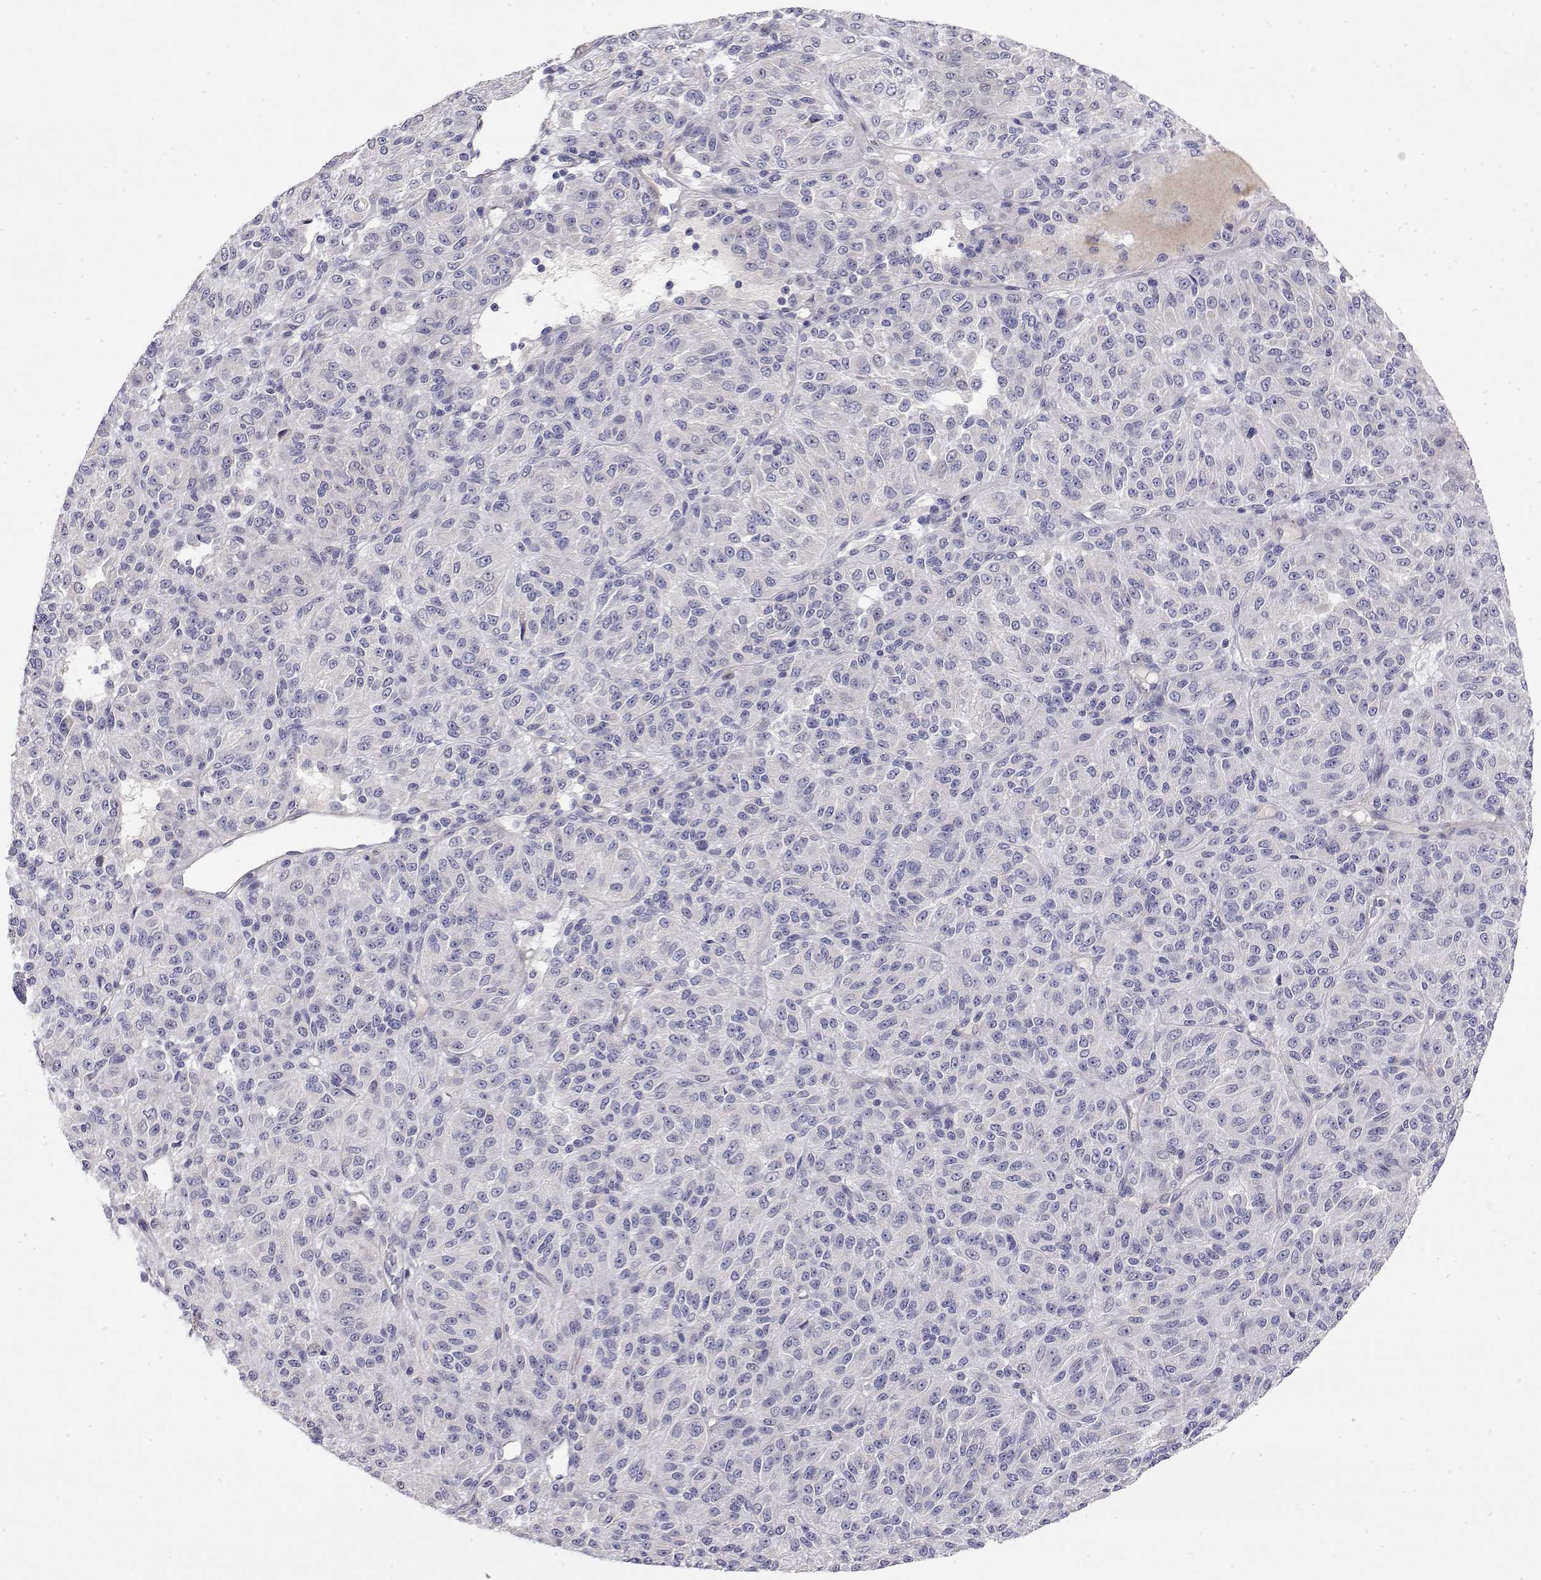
{"staining": {"intensity": "negative", "quantity": "none", "location": "none"}, "tissue": "melanoma", "cell_type": "Tumor cells", "image_type": "cancer", "snomed": [{"axis": "morphology", "description": "Malignant melanoma, Metastatic site"}, {"axis": "topography", "description": "Brain"}], "caption": "Melanoma stained for a protein using immunohistochemistry demonstrates no staining tumor cells.", "gene": "GGACT", "patient": {"sex": "female", "age": 56}}